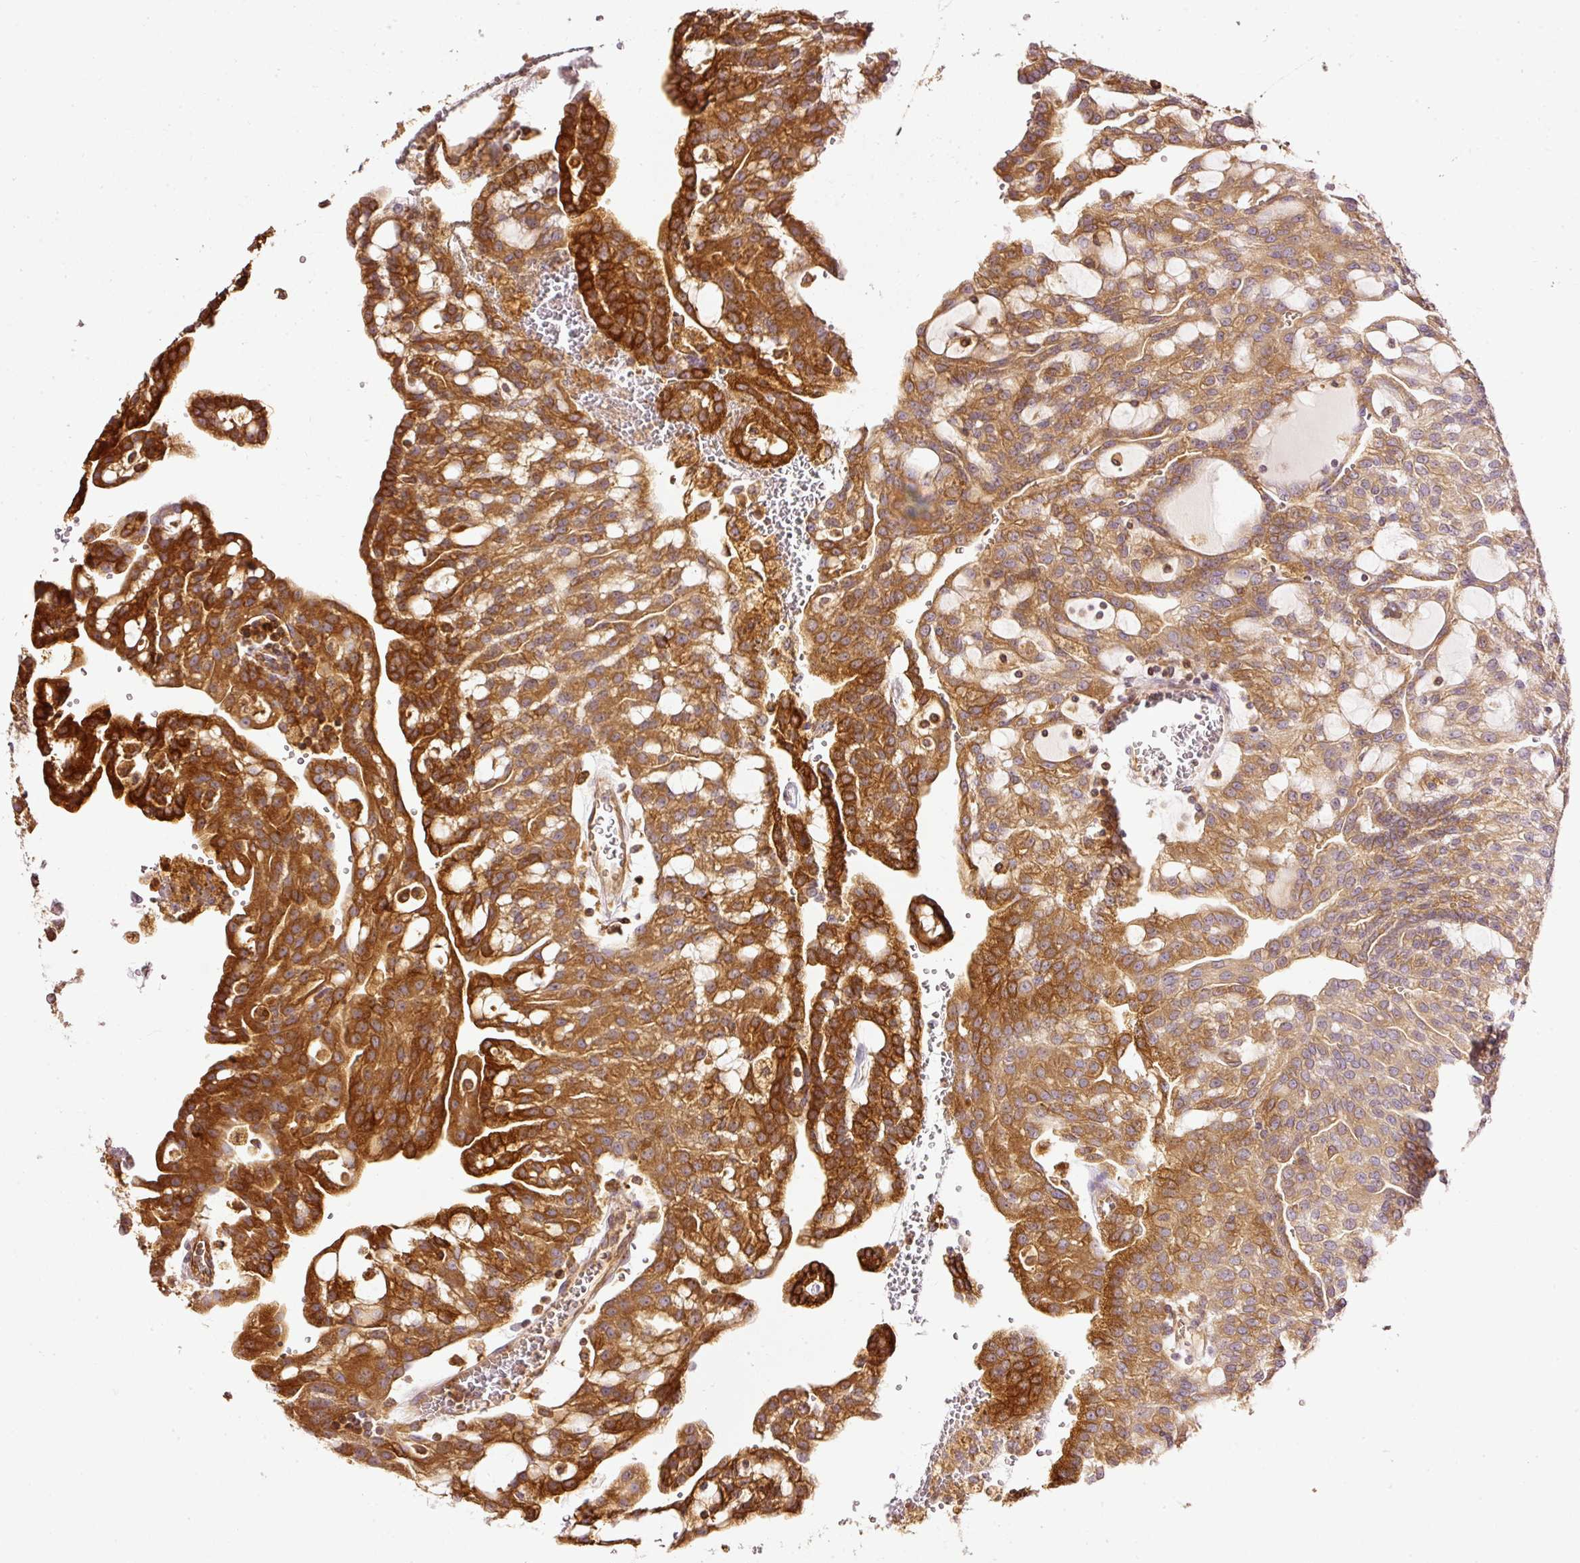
{"staining": {"intensity": "strong", "quantity": ">75%", "location": "cytoplasmic/membranous"}, "tissue": "renal cancer", "cell_type": "Tumor cells", "image_type": "cancer", "snomed": [{"axis": "morphology", "description": "Adenocarcinoma, NOS"}, {"axis": "topography", "description": "Kidney"}], "caption": "This histopathology image demonstrates renal cancer (adenocarcinoma) stained with IHC to label a protein in brown. The cytoplasmic/membranous of tumor cells show strong positivity for the protein. Nuclei are counter-stained blue.", "gene": "ARMH3", "patient": {"sex": "male", "age": 63}}